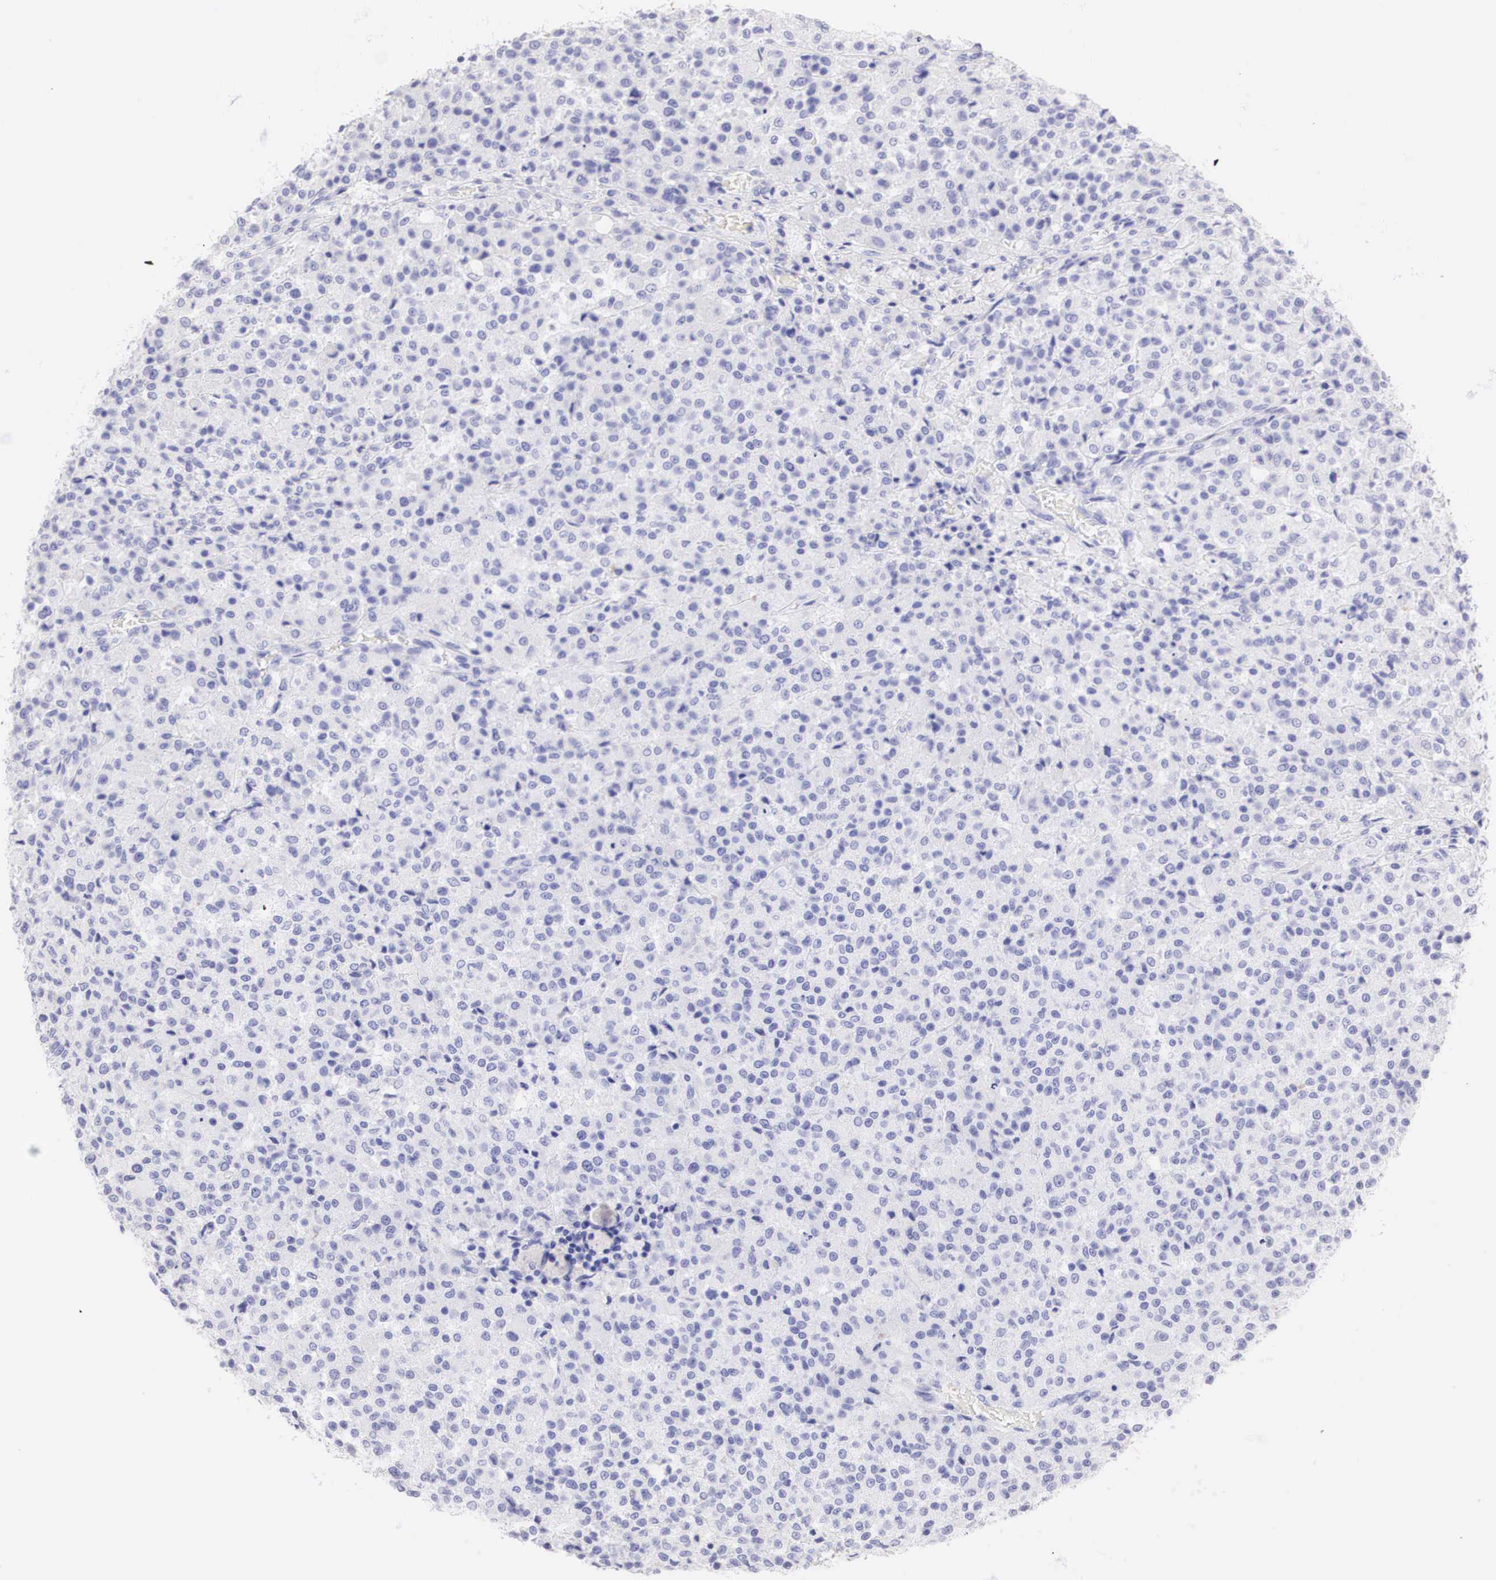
{"staining": {"intensity": "negative", "quantity": "none", "location": "none"}, "tissue": "testis cancer", "cell_type": "Tumor cells", "image_type": "cancer", "snomed": [{"axis": "morphology", "description": "Seminoma, NOS"}, {"axis": "topography", "description": "Testis"}], "caption": "Immunohistochemistry of human testis cancer reveals no expression in tumor cells.", "gene": "ERBB2", "patient": {"sex": "male", "age": 59}}